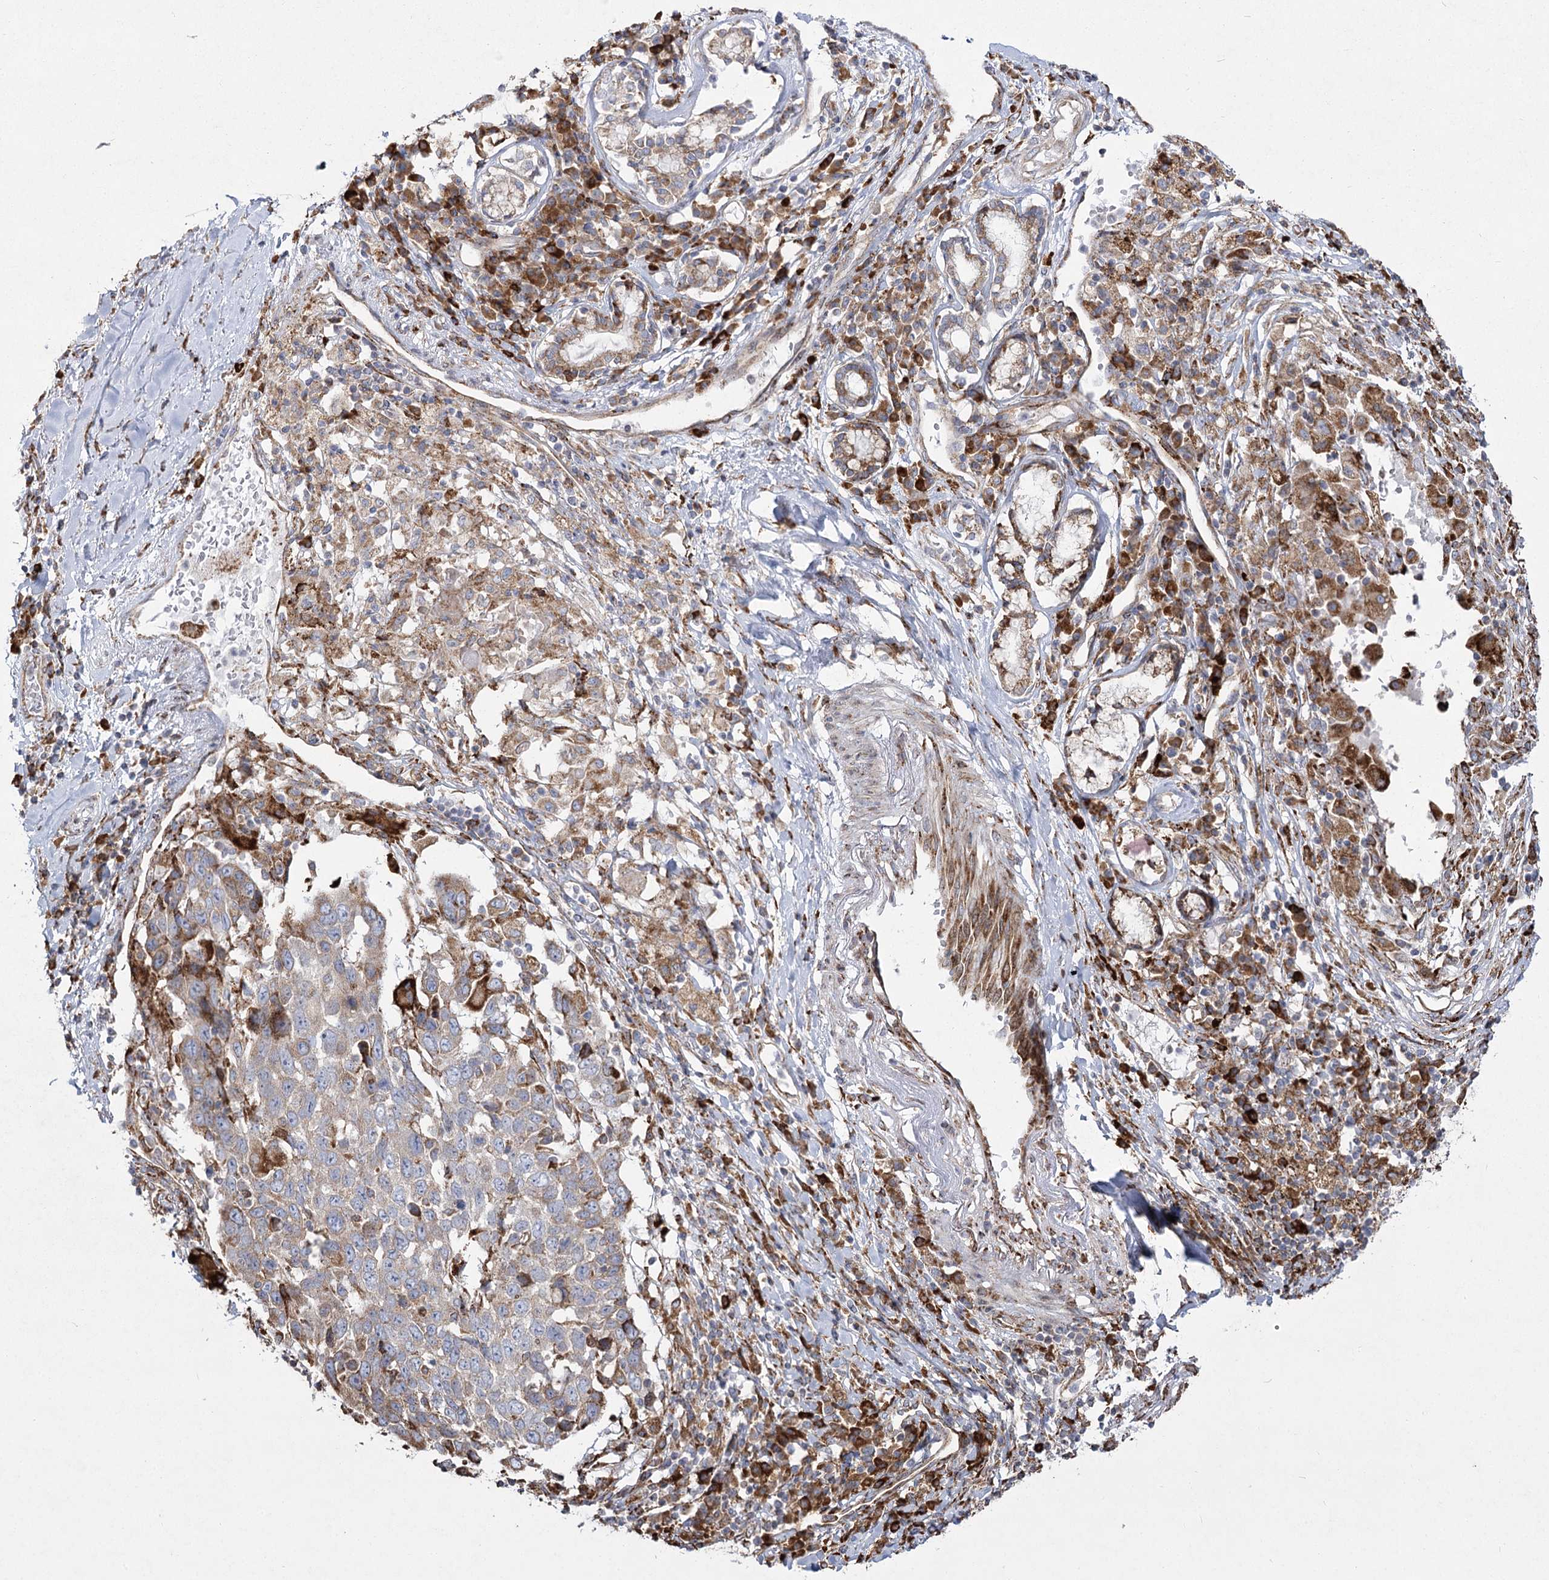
{"staining": {"intensity": "weak", "quantity": "25%-75%", "location": "cytoplasmic/membranous"}, "tissue": "lung cancer", "cell_type": "Tumor cells", "image_type": "cancer", "snomed": [{"axis": "morphology", "description": "Squamous cell carcinoma, NOS"}, {"axis": "topography", "description": "Lung"}], "caption": "IHC (DAB) staining of squamous cell carcinoma (lung) exhibits weak cytoplasmic/membranous protein positivity in approximately 25%-75% of tumor cells.", "gene": "NHLRC2", "patient": {"sex": "male", "age": 66}}